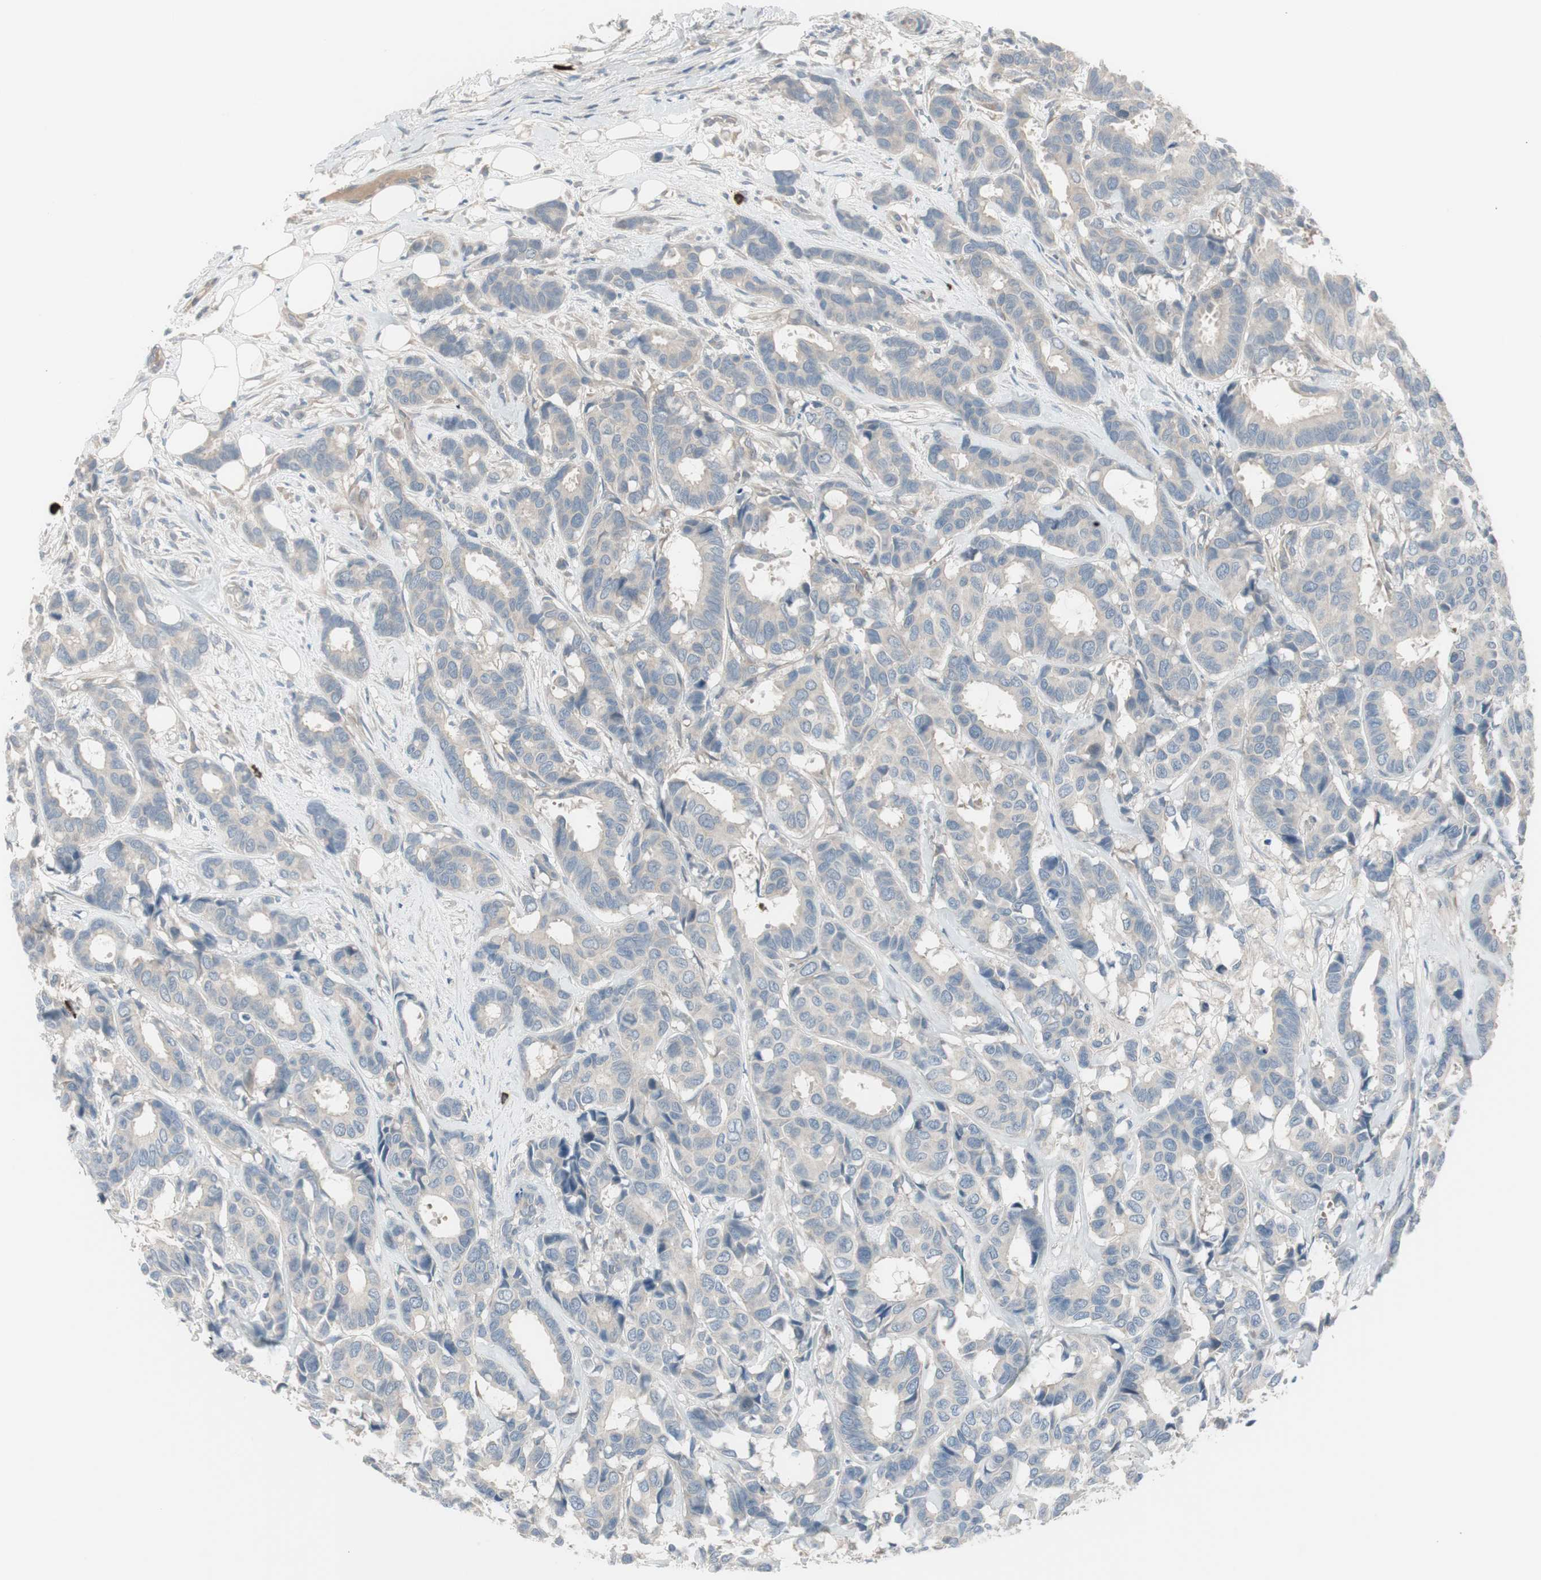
{"staining": {"intensity": "weak", "quantity": ">75%", "location": "cytoplasmic/membranous"}, "tissue": "breast cancer", "cell_type": "Tumor cells", "image_type": "cancer", "snomed": [{"axis": "morphology", "description": "Duct carcinoma"}, {"axis": "topography", "description": "Breast"}], "caption": "This image shows breast infiltrating ductal carcinoma stained with immunohistochemistry to label a protein in brown. The cytoplasmic/membranous of tumor cells show weak positivity for the protein. Nuclei are counter-stained blue.", "gene": "MAPRE3", "patient": {"sex": "female", "age": 87}}